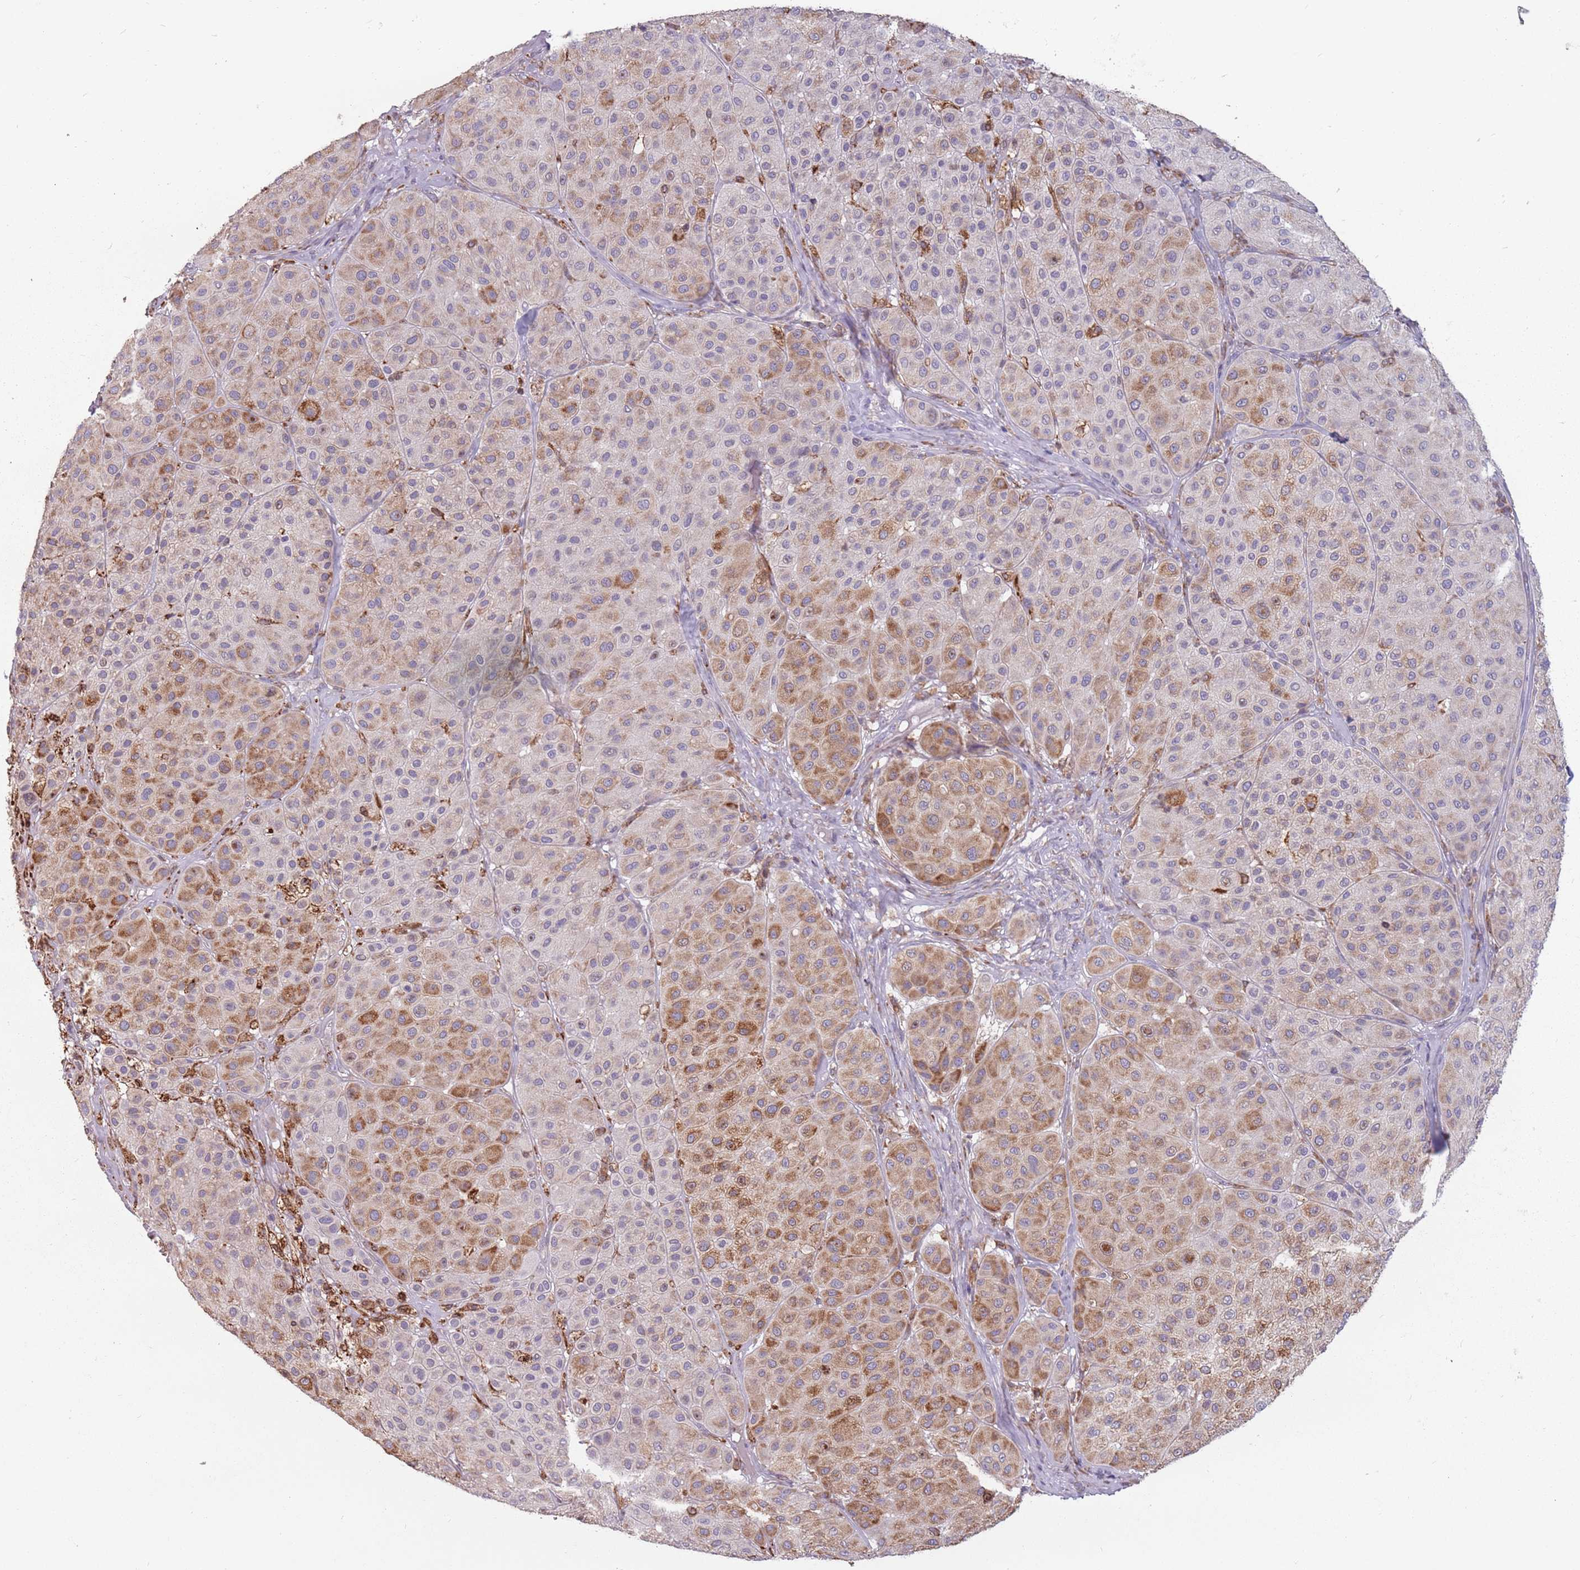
{"staining": {"intensity": "moderate", "quantity": "25%-75%", "location": "cytoplasmic/membranous"}, "tissue": "melanoma", "cell_type": "Tumor cells", "image_type": "cancer", "snomed": [{"axis": "morphology", "description": "Malignant melanoma, Metastatic site"}, {"axis": "topography", "description": "Smooth muscle"}], "caption": "IHC of human malignant melanoma (metastatic site) demonstrates medium levels of moderate cytoplasmic/membranous expression in approximately 25%-75% of tumor cells. Using DAB (3,3'-diaminobenzidine) (brown) and hematoxylin (blue) stains, captured at high magnification using brightfield microscopy.", "gene": "RPS9", "patient": {"sex": "male", "age": 41}}